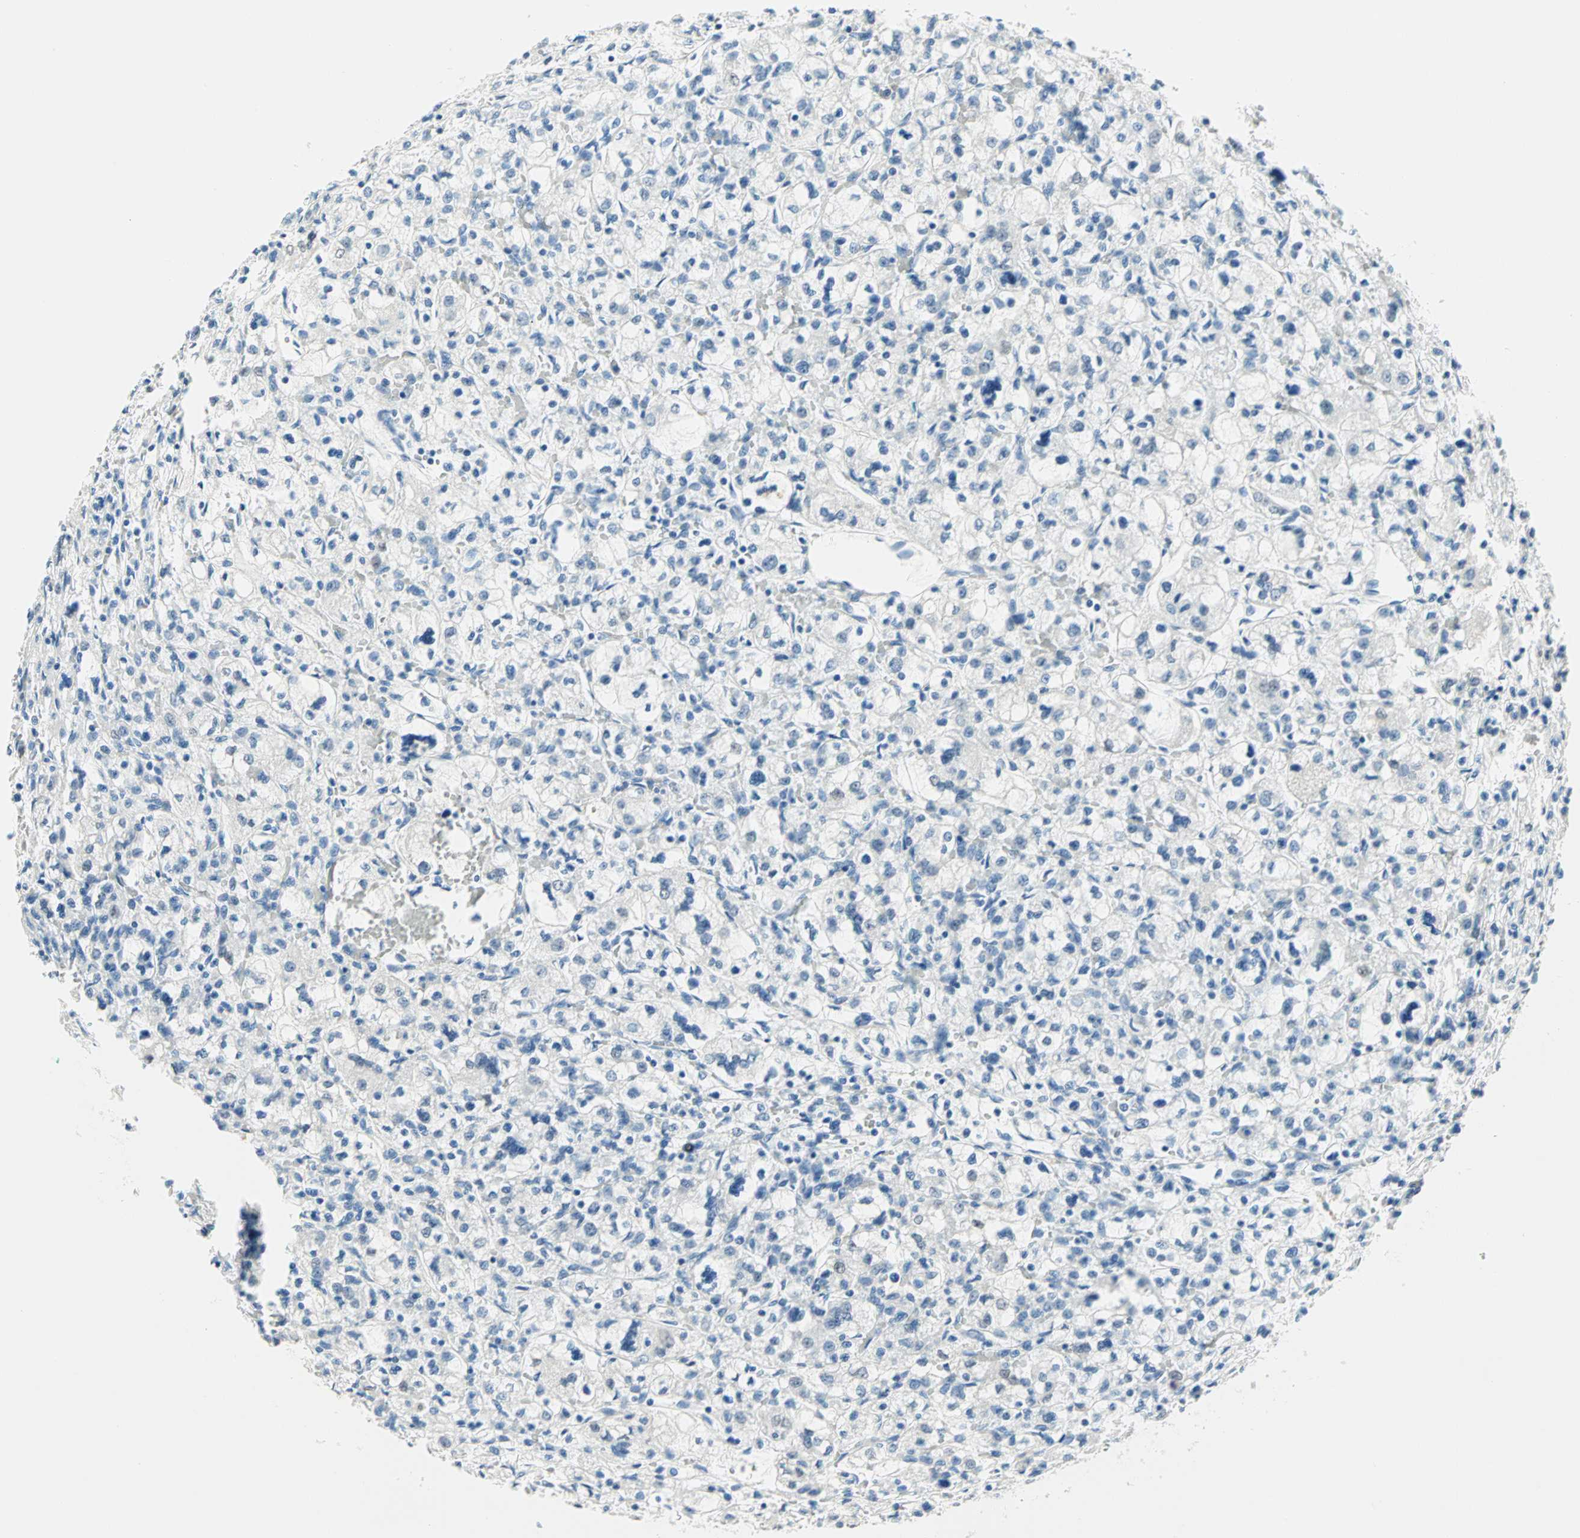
{"staining": {"intensity": "negative", "quantity": "none", "location": "none"}, "tissue": "renal cancer", "cell_type": "Tumor cells", "image_type": "cancer", "snomed": [{"axis": "morphology", "description": "Adenocarcinoma, NOS"}, {"axis": "topography", "description": "Kidney"}], "caption": "High magnification brightfield microscopy of adenocarcinoma (renal) stained with DAB (3,3'-diaminobenzidine) (brown) and counterstained with hematoxylin (blue): tumor cells show no significant positivity. (DAB (3,3'-diaminobenzidine) immunohistochemistry visualized using brightfield microscopy, high magnification).", "gene": "SULT1C2", "patient": {"sex": "female", "age": 83}}